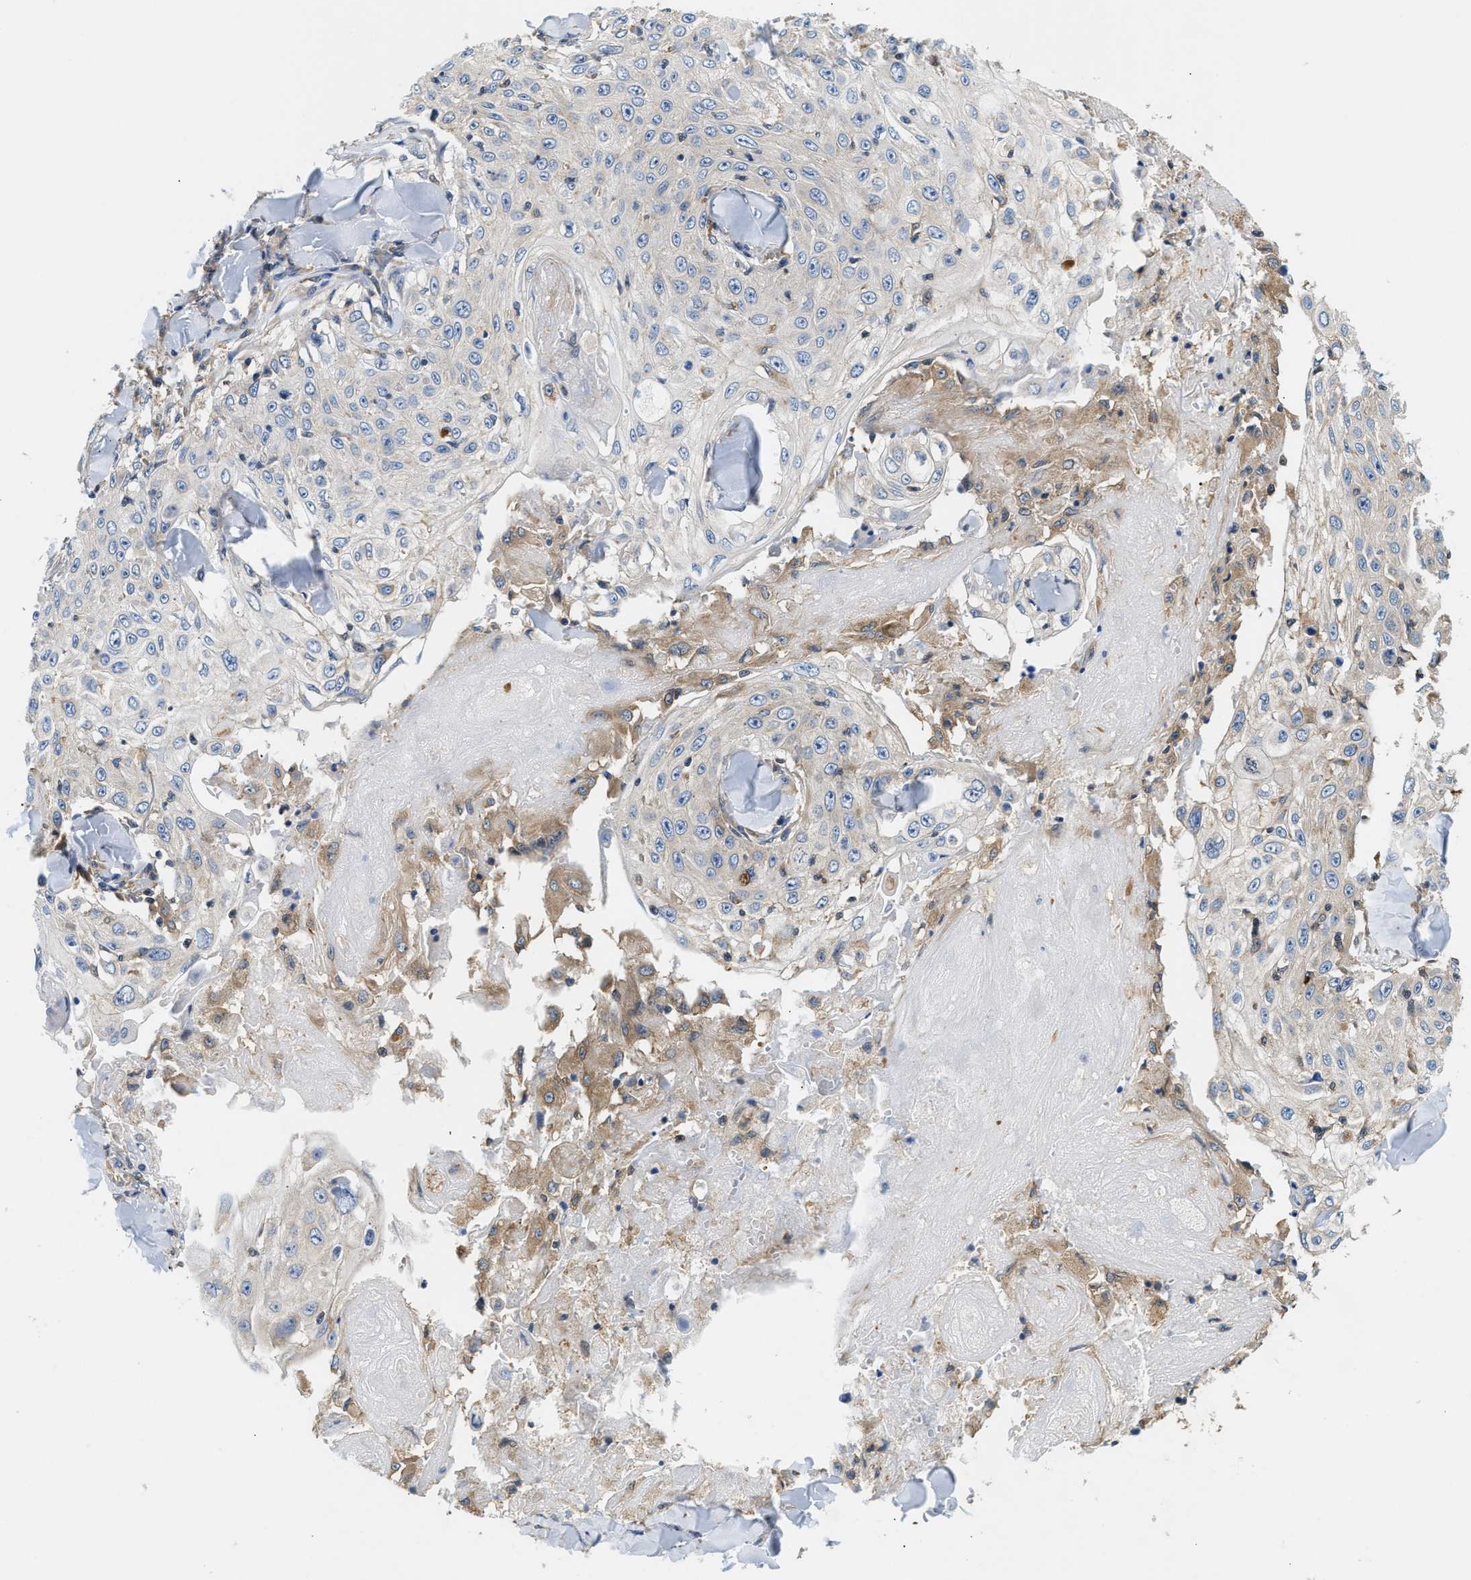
{"staining": {"intensity": "weak", "quantity": "<25%", "location": "cytoplasmic/membranous"}, "tissue": "skin cancer", "cell_type": "Tumor cells", "image_type": "cancer", "snomed": [{"axis": "morphology", "description": "Squamous cell carcinoma, NOS"}, {"axis": "topography", "description": "Skin"}], "caption": "IHC of human skin cancer (squamous cell carcinoma) displays no expression in tumor cells. The staining was performed using DAB to visualize the protein expression in brown, while the nuclei were stained in blue with hematoxylin (Magnification: 20x).", "gene": "CCM2", "patient": {"sex": "male", "age": 86}}